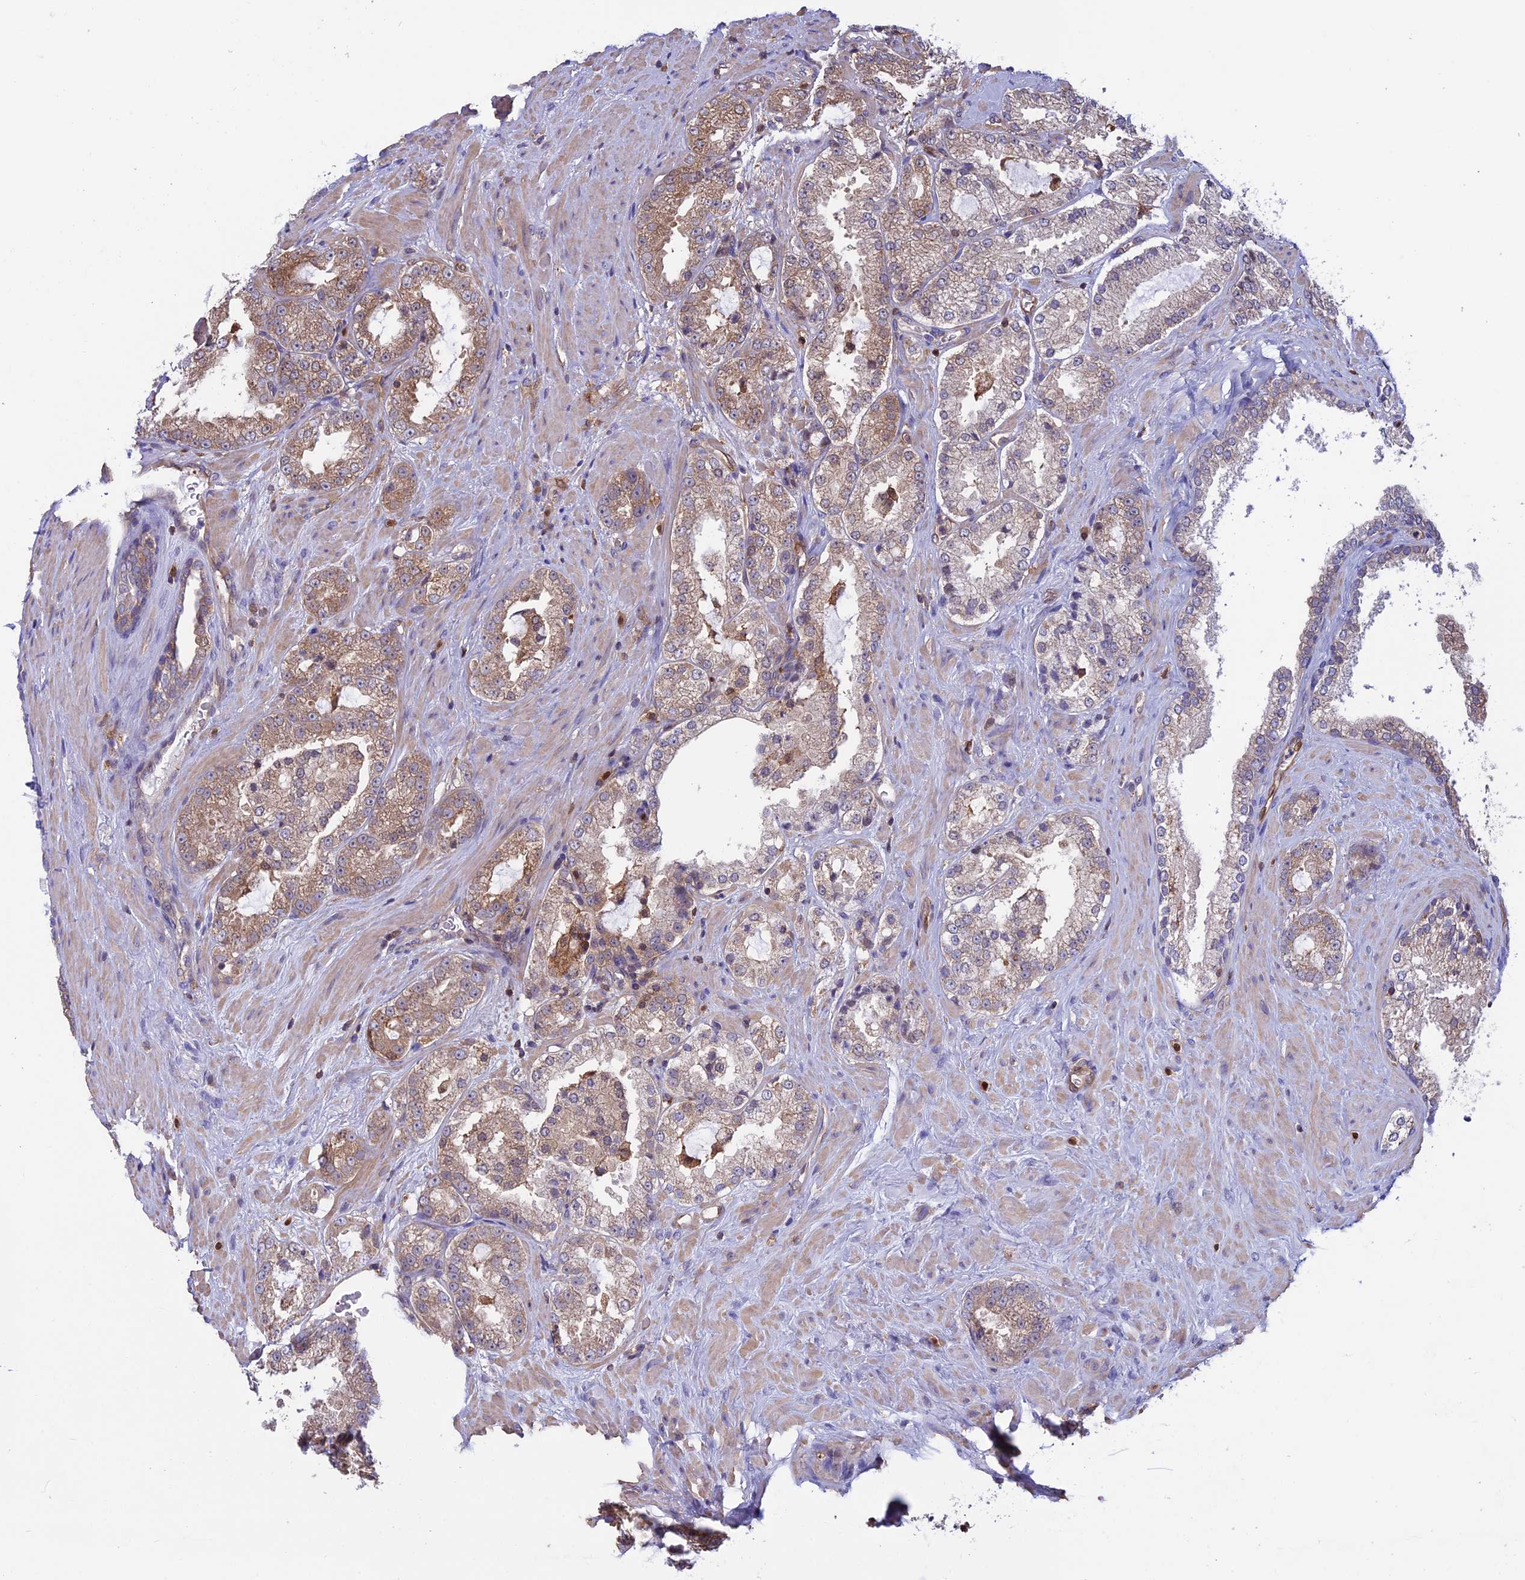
{"staining": {"intensity": "weak", "quantity": "25%-75%", "location": "cytoplasmic/membranous"}, "tissue": "prostate cancer", "cell_type": "Tumor cells", "image_type": "cancer", "snomed": [{"axis": "morphology", "description": "Adenocarcinoma, High grade"}, {"axis": "topography", "description": "Prostate"}], "caption": "Weak cytoplasmic/membranous staining for a protein is present in about 25%-75% of tumor cells of prostate cancer using immunohistochemistry (IHC).", "gene": "ARHGAP18", "patient": {"sex": "male", "age": 73}}